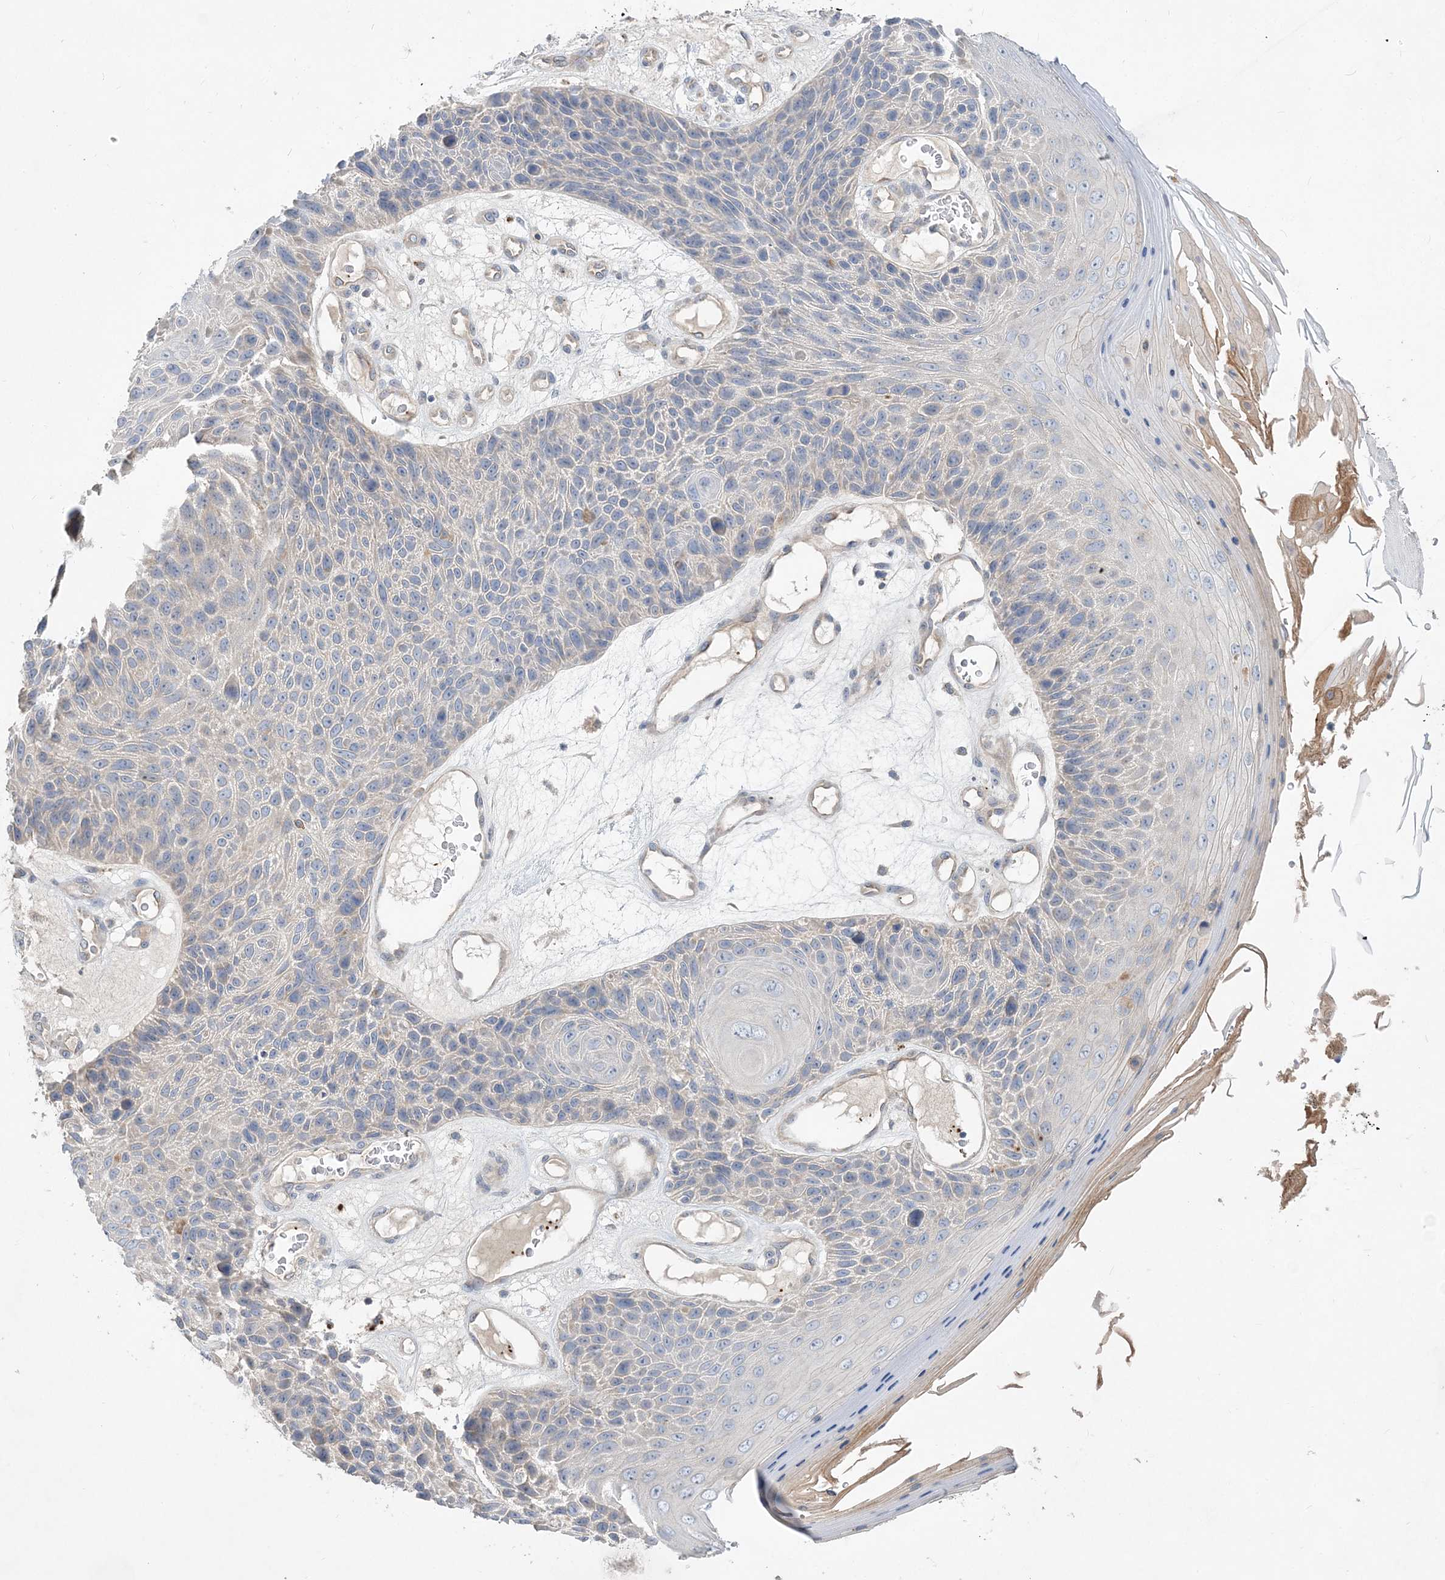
{"staining": {"intensity": "negative", "quantity": "none", "location": "none"}, "tissue": "skin cancer", "cell_type": "Tumor cells", "image_type": "cancer", "snomed": [{"axis": "morphology", "description": "Squamous cell carcinoma, NOS"}, {"axis": "topography", "description": "Skin"}], "caption": "The immunohistochemistry (IHC) photomicrograph has no significant staining in tumor cells of skin cancer tissue.", "gene": "ADCK2", "patient": {"sex": "female", "age": 88}}